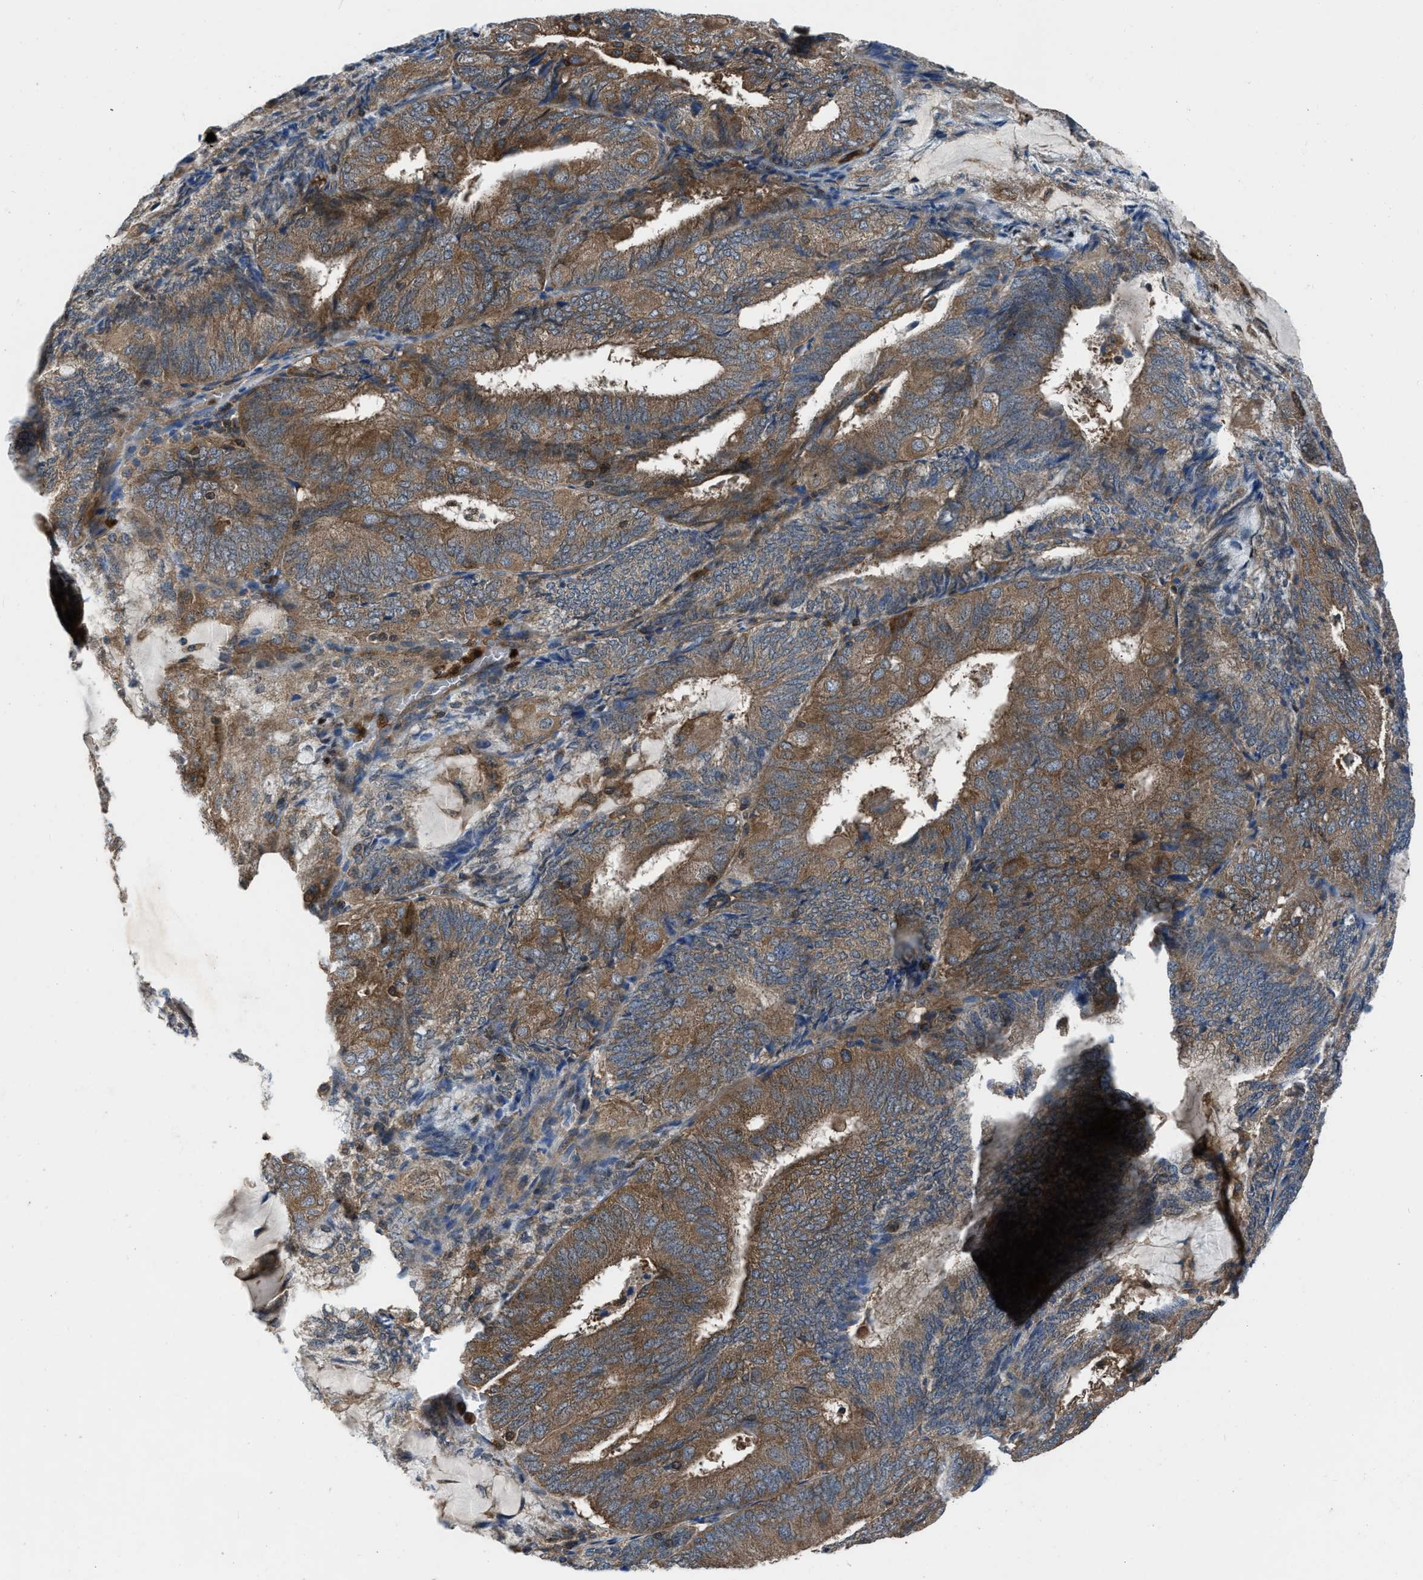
{"staining": {"intensity": "moderate", "quantity": ">75%", "location": "cytoplasmic/membranous"}, "tissue": "endometrial cancer", "cell_type": "Tumor cells", "image_type": "cancer", "snomed": [{"axis": "morphology", "description": "Adenocarcinoma, NOS"}, {"axis": "topography", "description": "Endometrium"}], "caption": "IHC image of neoplastic tissue: human endometrial cancer (adenocarcinoma) stained using immunohistochemistry (IHC) displays medium levels of moderate protein expression localized specifically in the cytoplasmic/membranous of tumor cells, appearing as a cytoplasmic/membranous brown color.", "gene": "USP25", "patient": {"sex": "female", "age": 81}}